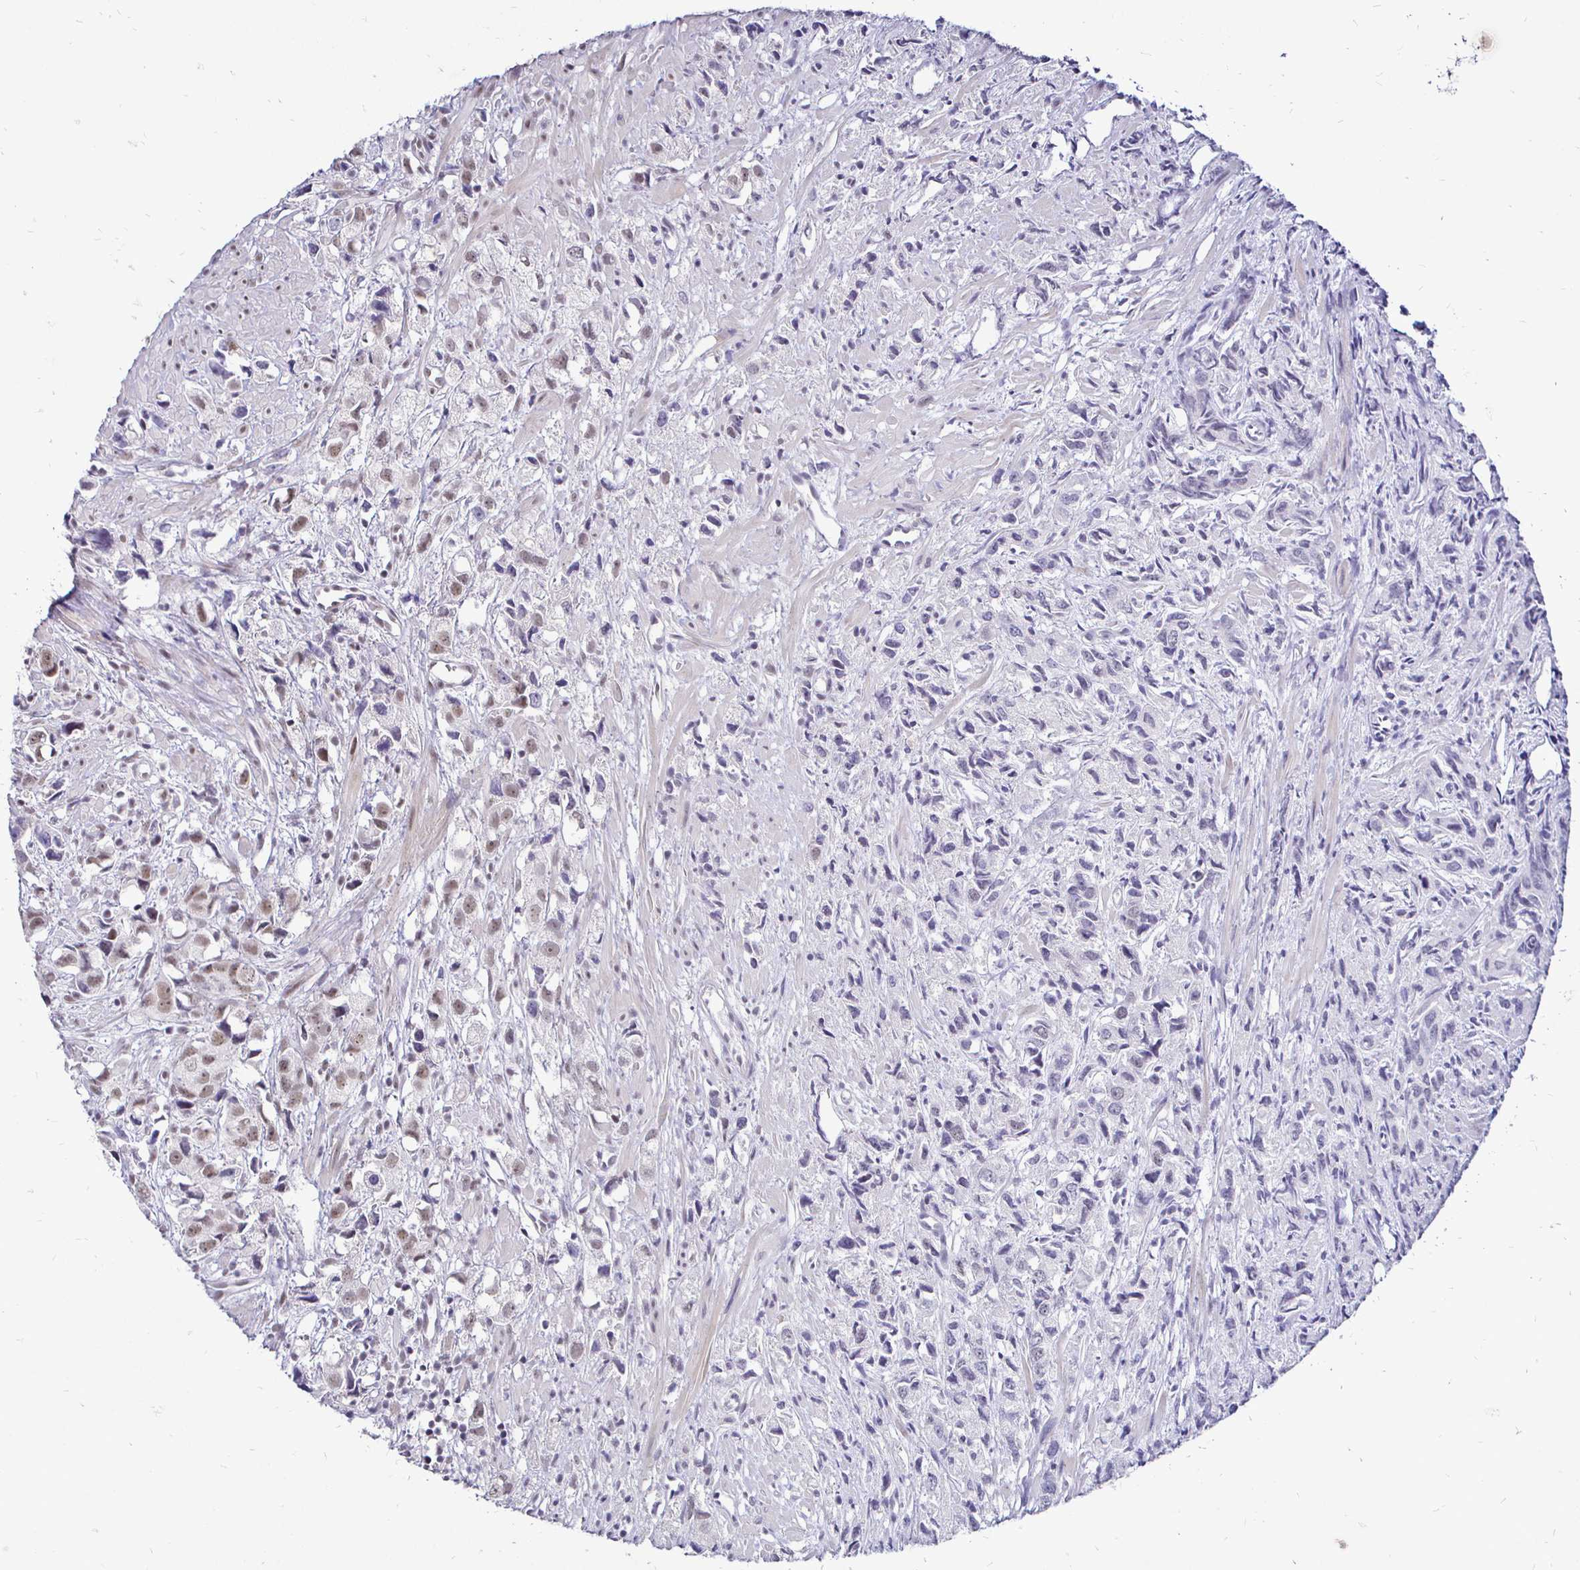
{"staining": {"intensity": "weak", "quantity": "25%-75%", "location": "nuclear"}, "tissue": "prostate cancer", "cell_type": "Tumor cells", "image_type": "cancer", "snomed": [{"axis": "morphology", "description": "Adenocarcinoma, High grade"}, {"axis": "topography", "description": "Prostate"}], "caption": "Immunohistochemistry histopathology image of human prostate high-grade adenocarcinoma stained for a protein (brown), which exhibits low levels of weak nuclear positivity in about 25%-75% of tumor cells.", "gene": "SIN3A", "patient": {"sex": "male", "age": 58}}